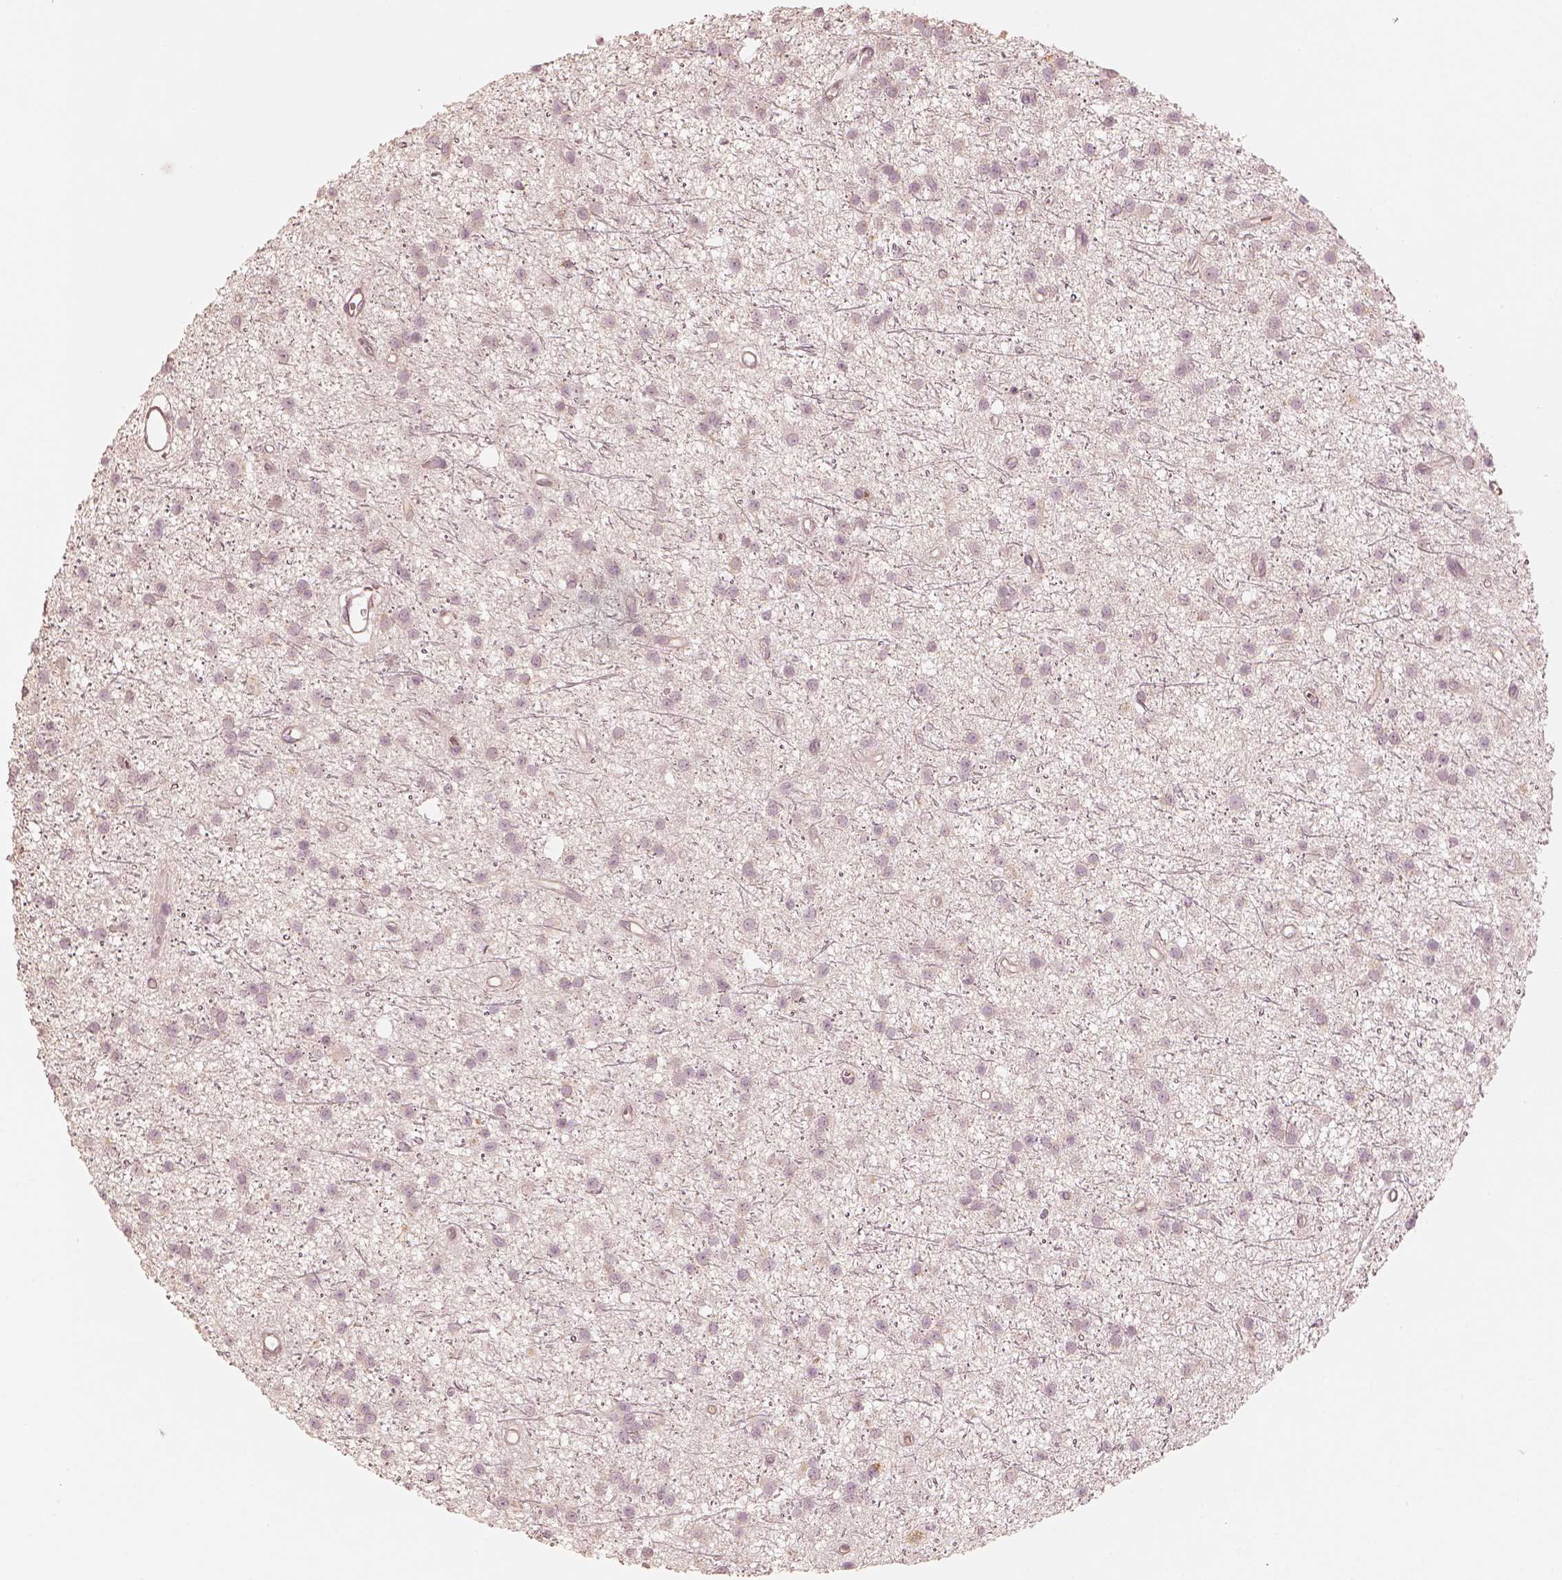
{"staining": {"intensity": "negative", "quantity": "none", "location": "none"}, "tissue": "glioma", "cell_type": "Tumor cells", "image_type": "cancer", "snomed": [{"axis": "morphology", "description": "Glioma, malignant, Low grade"}, {"axis": "topography", "description": "Brain"}], "caption": "Tumor cells are negative for protein expression in human glioma.", "gene": "GORASP2", "patient": {"sex": "male", "age": 27}}